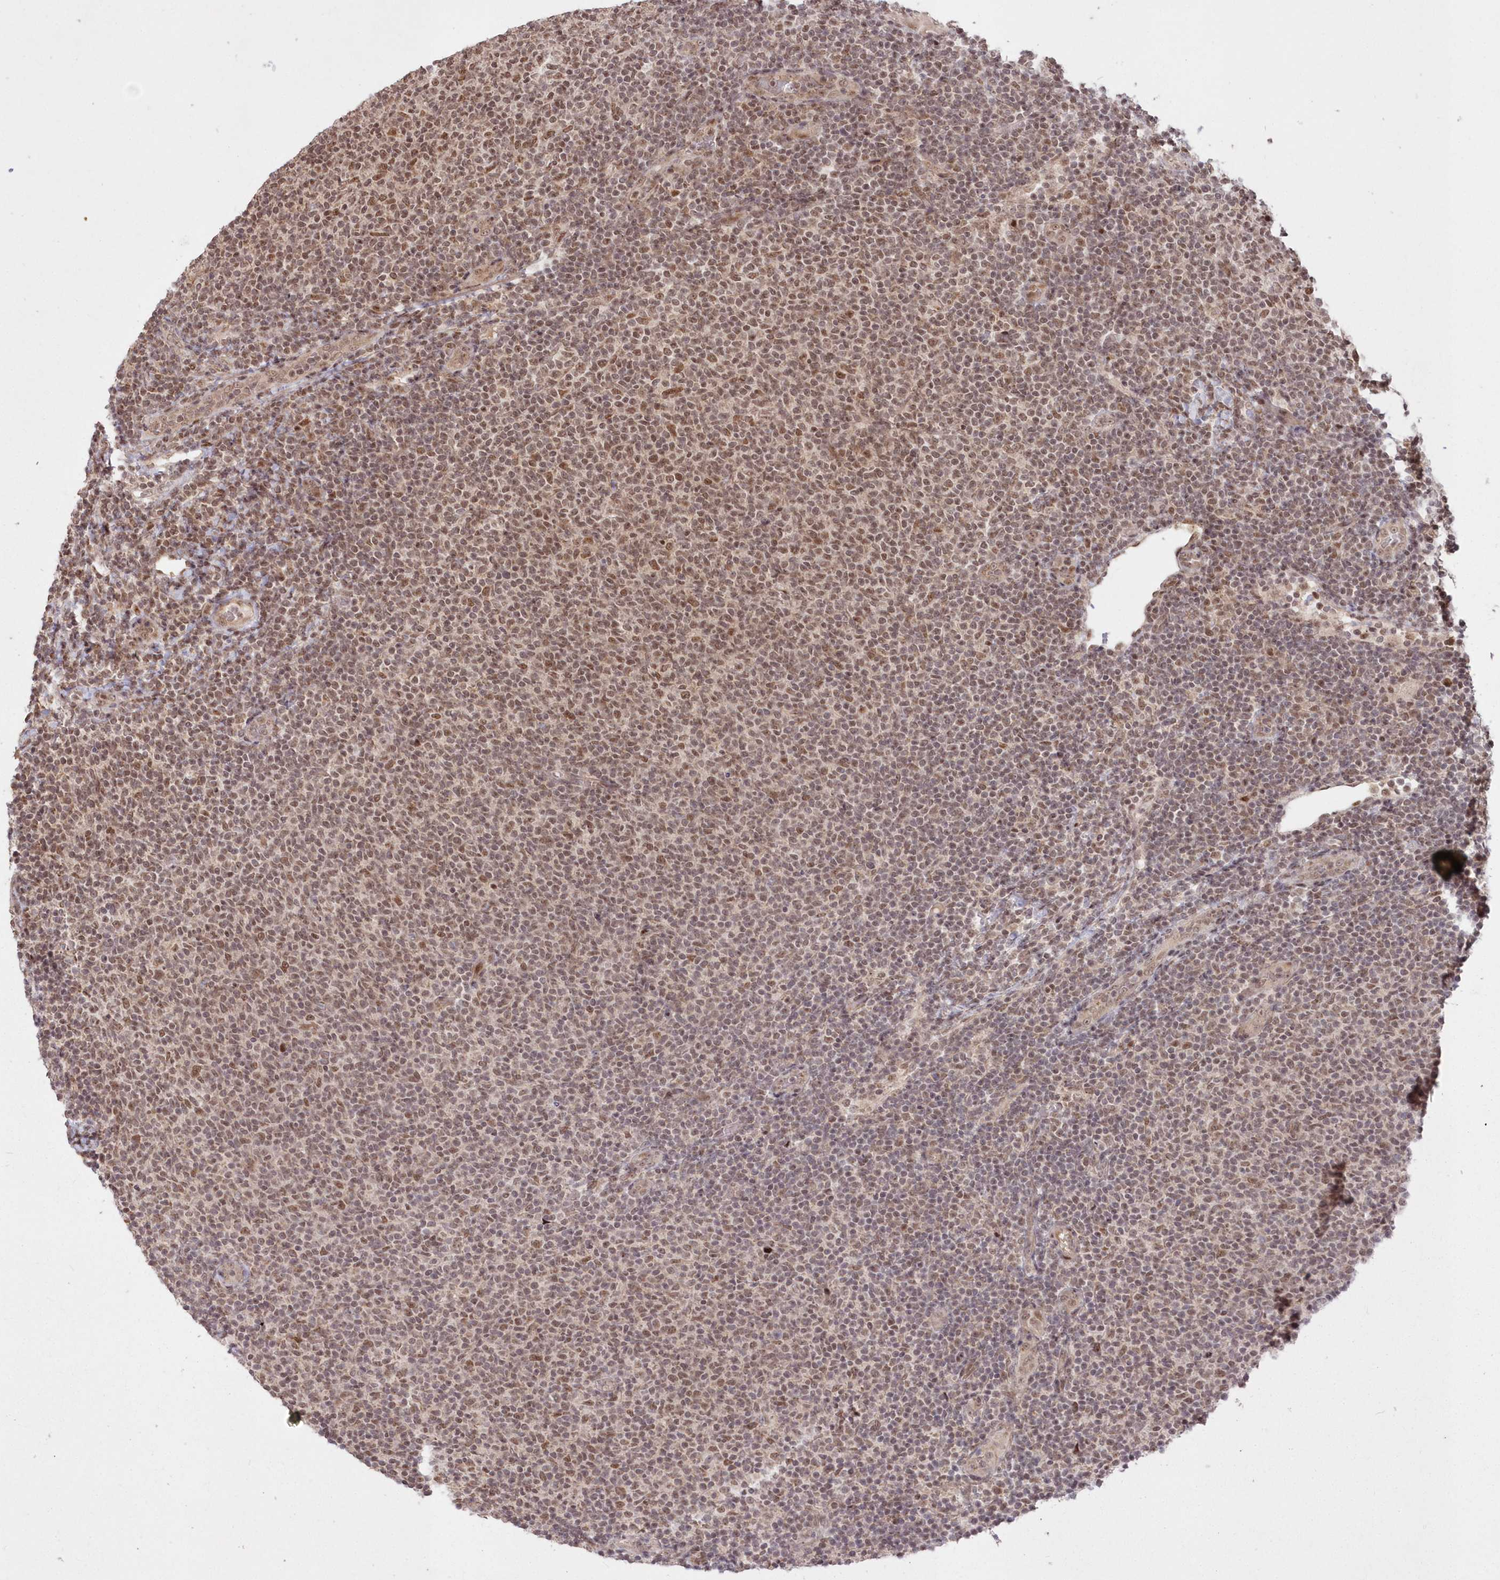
{"staining": {"intensity": "weak", "quantity": ">75%", "location": "nuclear"}, "tissue": "lymphoma", "cell_type": "Tumor cells", "image_type": "cancer", "snomed": [{"axis": "morphology", "description": "Malignant lymphoma, non-Hodgkin's type, Low grade"}, {"axis": "topography", "description": "Lymph node"}], "caption": "Malignant lymphoma, non-Hodgkin's type (low-grade) was stained to show a protein in brown. There is low levels of weak nuclear positivity in approximately >75% of tumor cells. (DAB IHC with brightfield microscopy, high magnification).", "gene": "WBP1L", "patient": {"sex": "male", "age": 66}}